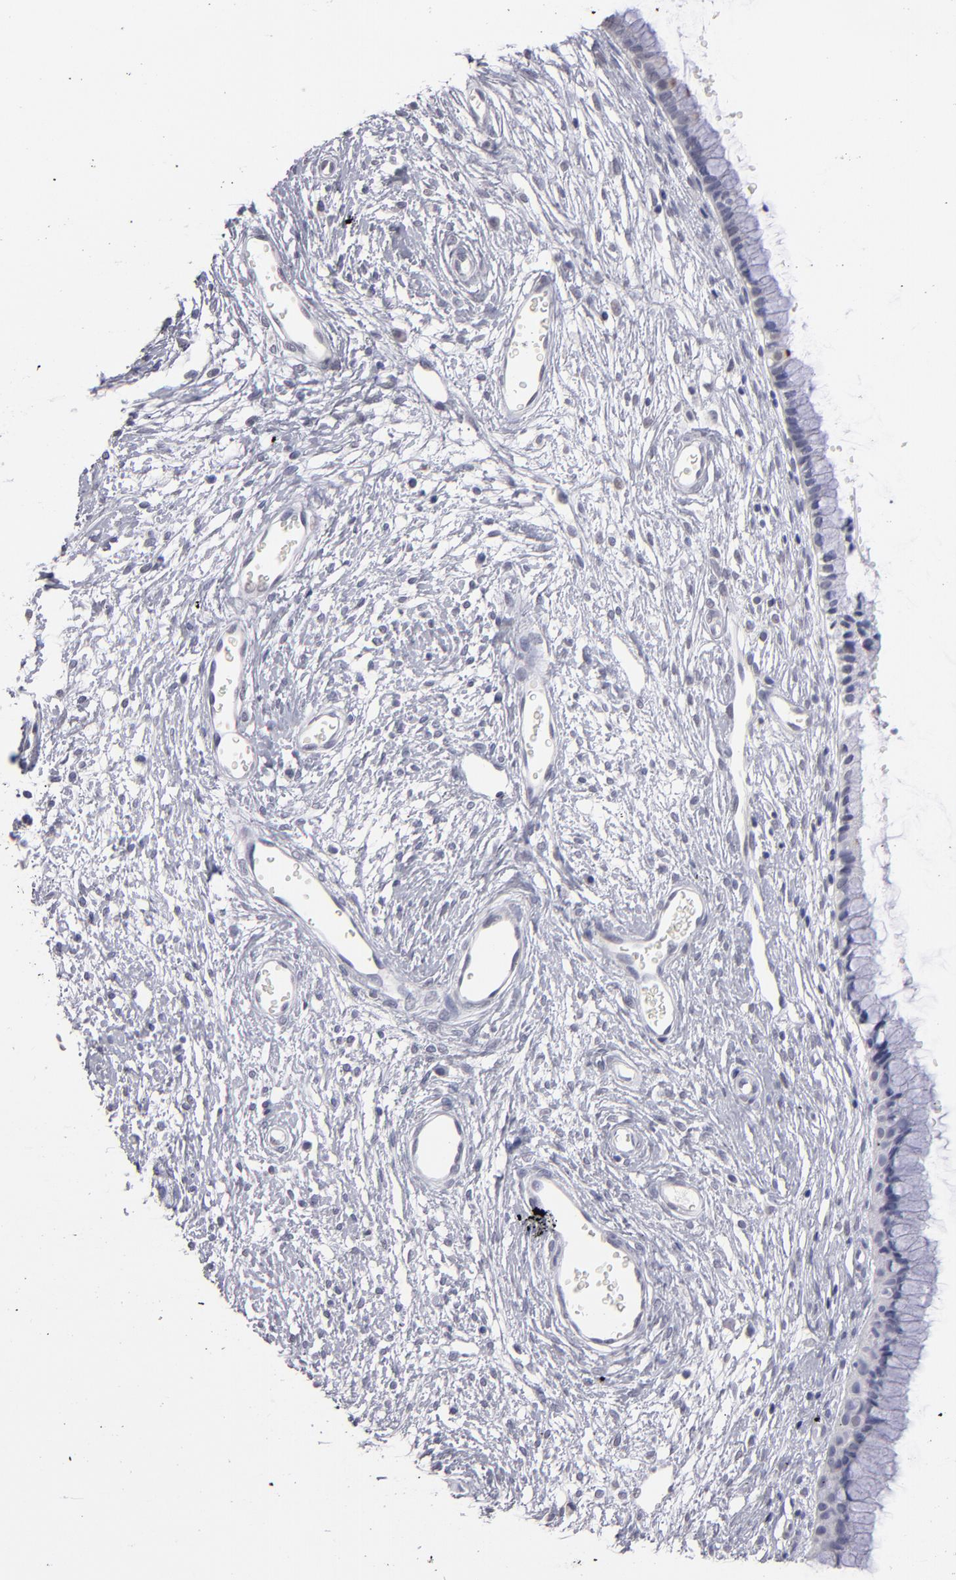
{"staining": {"intensity": "negative", "quantity": "none", "location": "none"}, "tissue": "cervix", "cell_type": "Glandular cells", "image_type": "normal", "snomed": [{"axis": "morphology", "description": "Normal tissue, NOS"}, {"axis": "topography", "description": "Cervix"}], "caption": "Immunohistochemistry of unremarkable cervix displays no staining in glandular cells. (DAB (3,3'-diaminobenzidine) immunohistochemistry visualized using brightfield microscopy, high magnification).", "gene": "MGAM", "patient": {"sex": "female", "age": 55}}